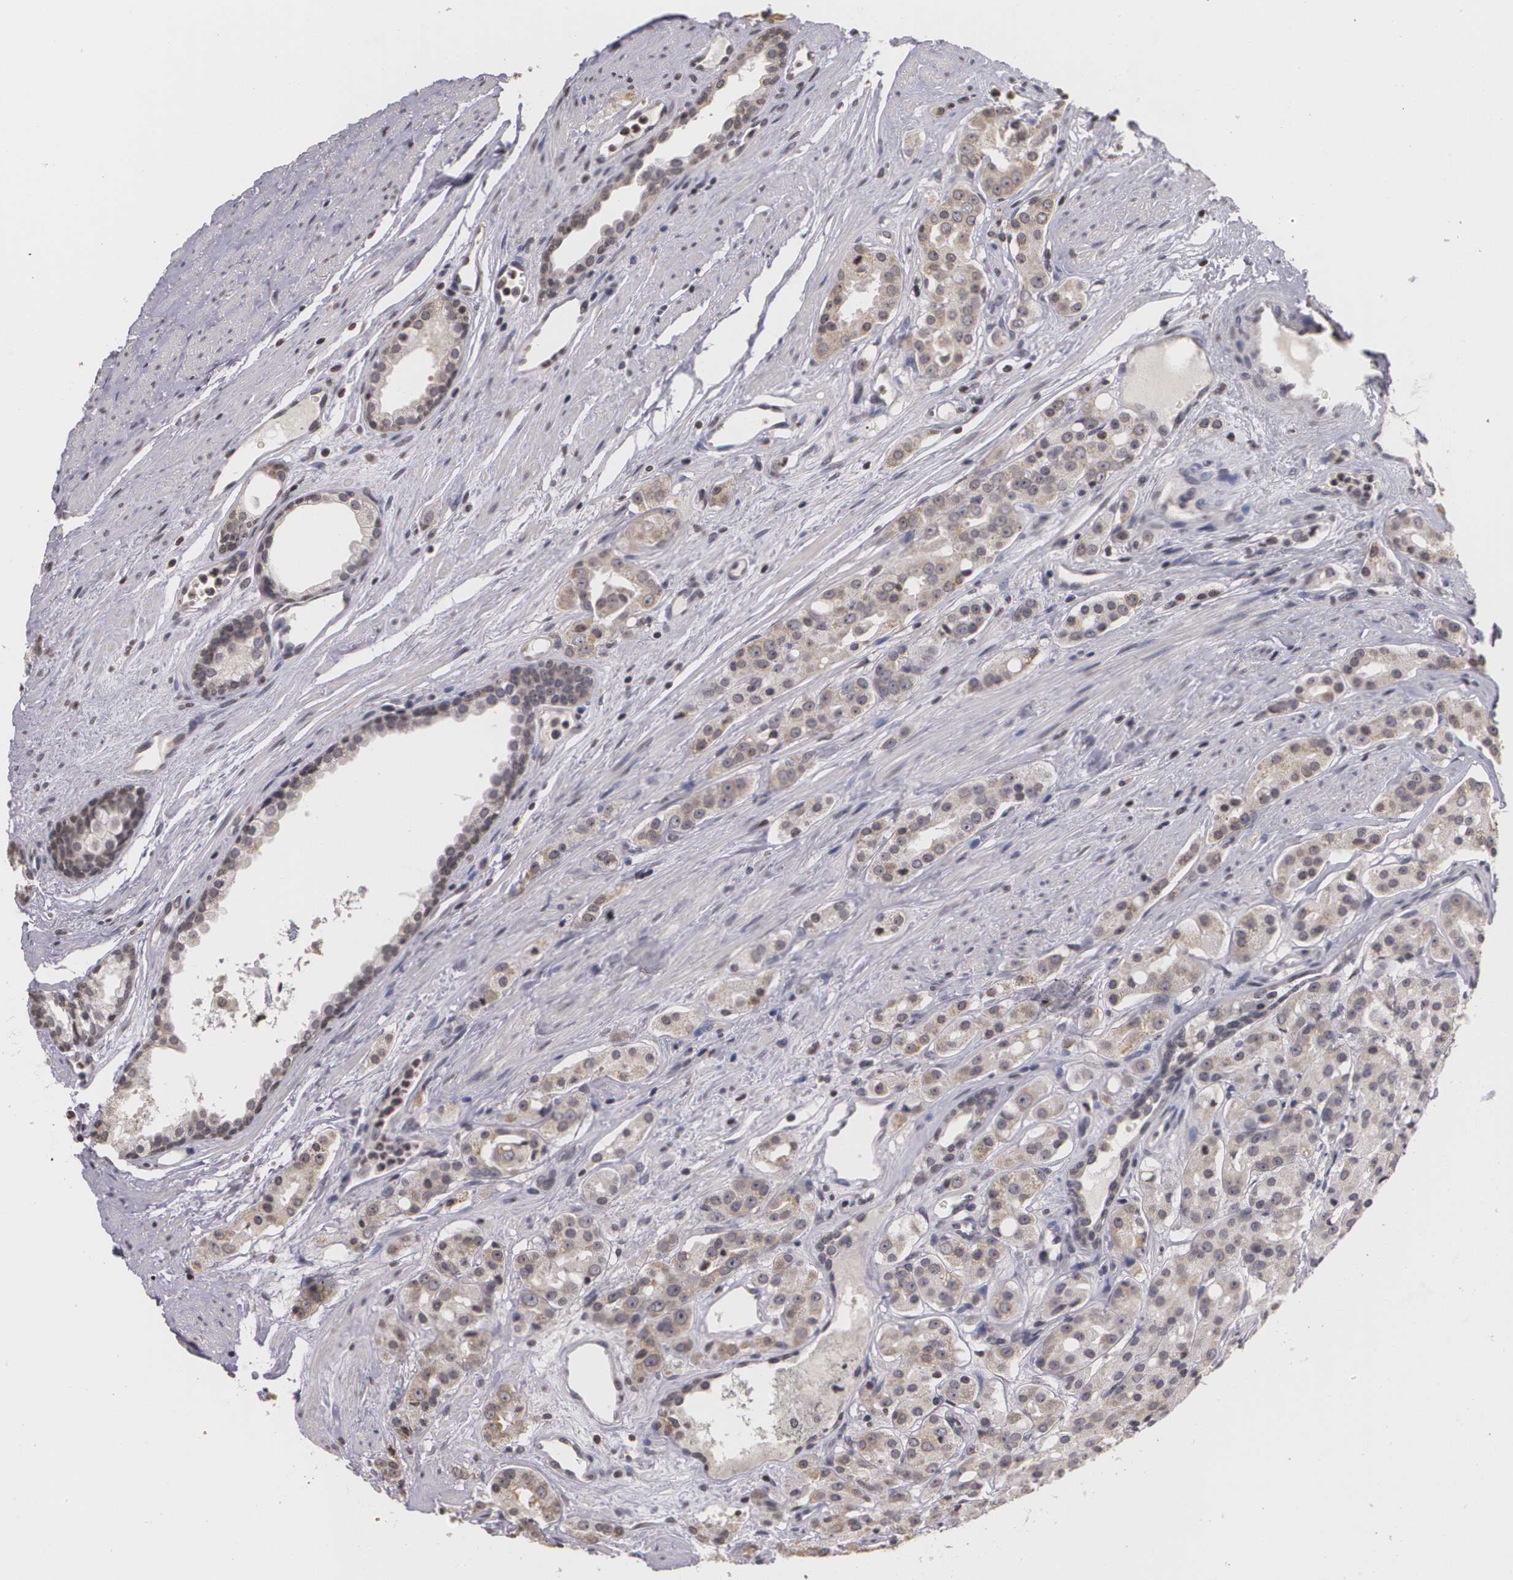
{"staining": {"intensity": "negative", "quantity": "none", "location": "none"}, "tissue": "prostate cancer", "cell_type": "Tumor cells", "image_type": "cancer", "snomed": [{"axis": "morphology", "description": "Adenocarcinoma, High grade"}, {"axis": "topography", "description": "Prostate"}], "caption": "Immunohistochemical staining of prostate high-grade adenocarcinoma reveals no significant positivity in tumor cells.", "gene": "THRB", "patient": {"sex": "male", "age": 64}}